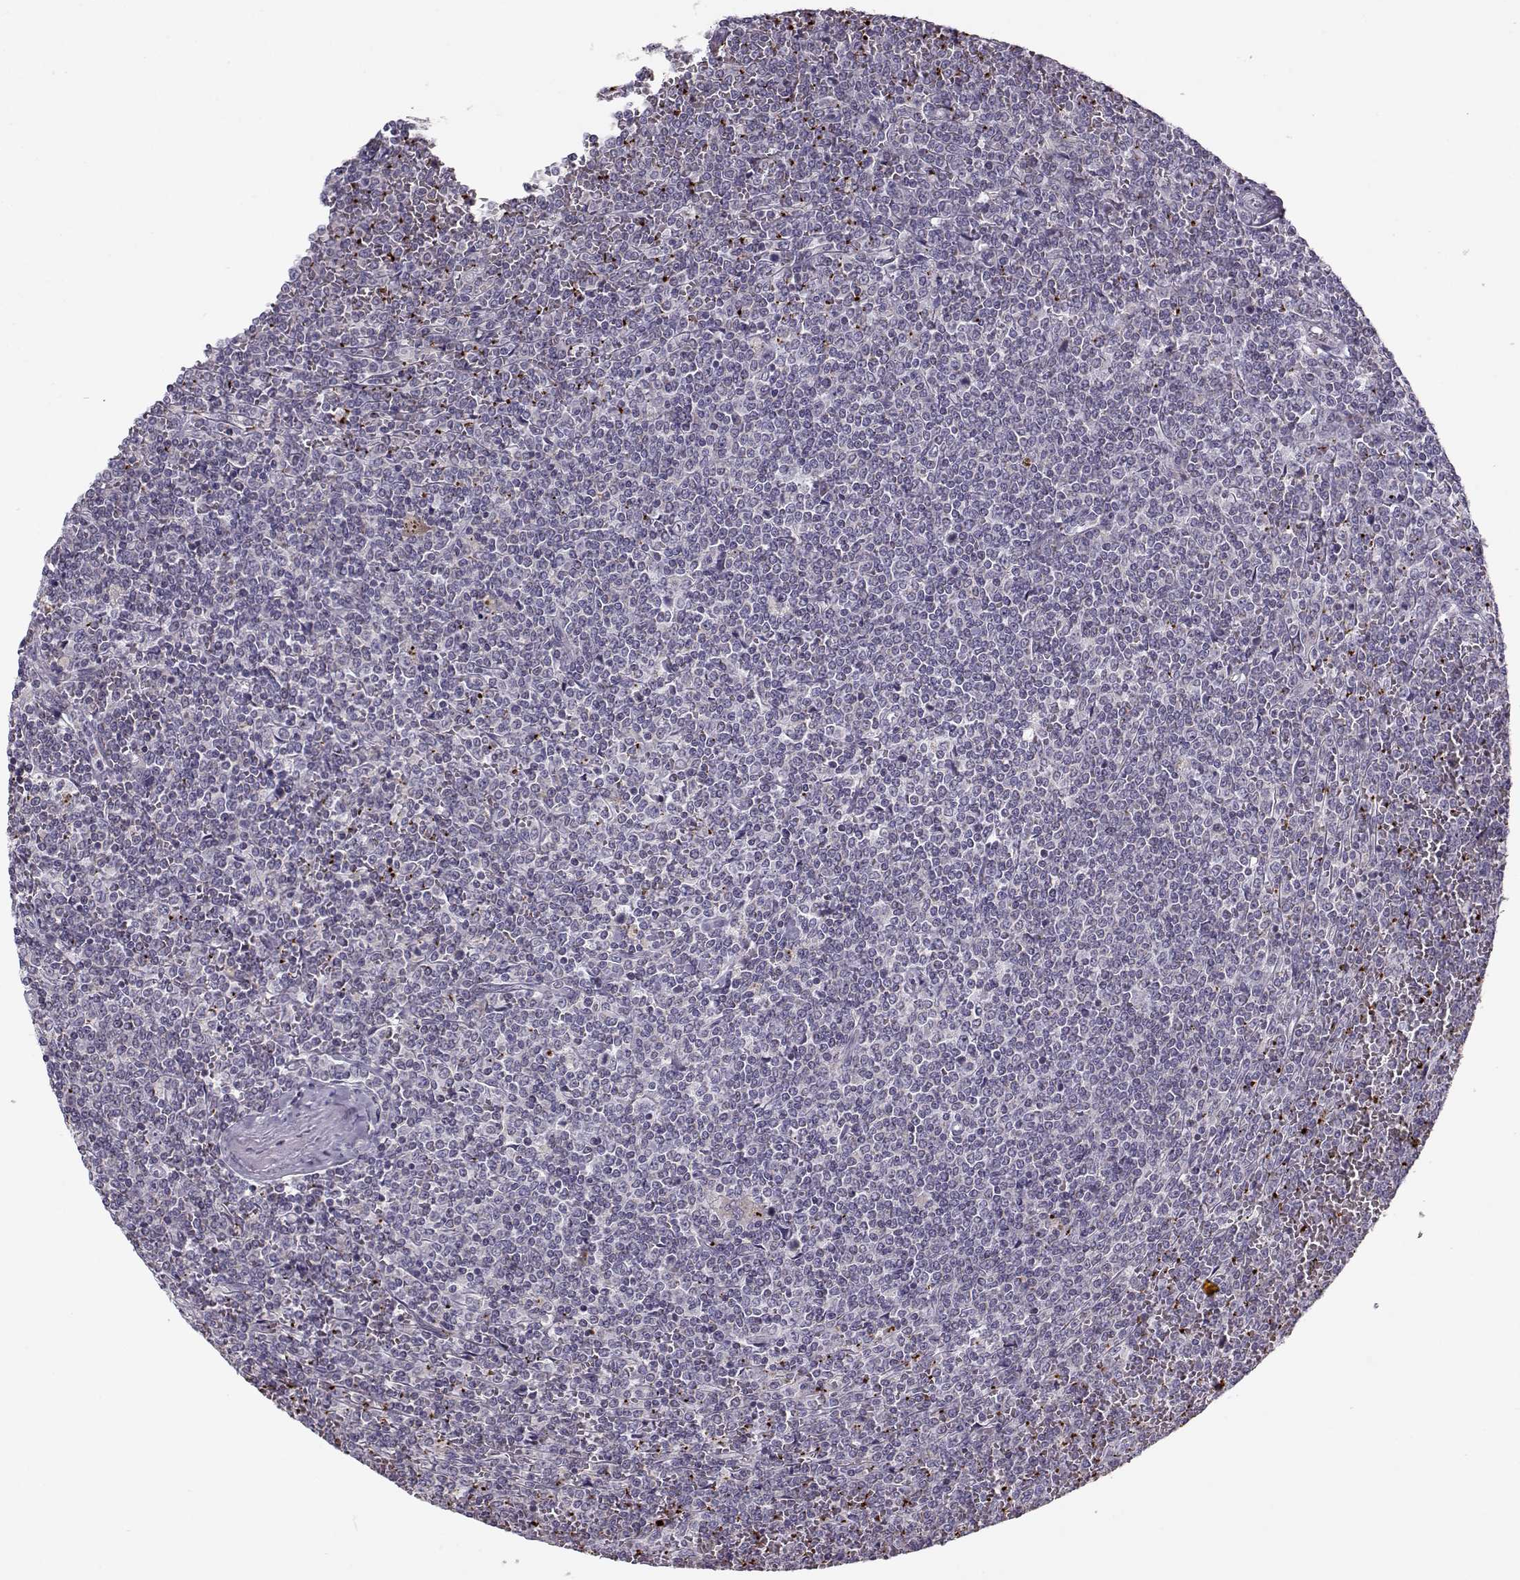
{"staining": {"intensity": "strong", "quantity": "<25%", "location": "cytoplasmic/membranous"}, "tissue": "lymphoma", "cell_type": "Tumor cells", "image_type": "cancer", "snomed": [{"axis": "morphology", "description": "Malignant lymphoma, non-Hodgkin's type, Low grade"}, {"axis": "topography", "description": "Spleen"}], "caption": "IHC (DAB (3,3'-diaminobenzidine)) staining of lymphoma reveals strong cytoplasmic/membranous protein expression in approximately <25% of tumor cells.", "gene": "KLF17", "patient": {"sex": "female", "age": 19}}